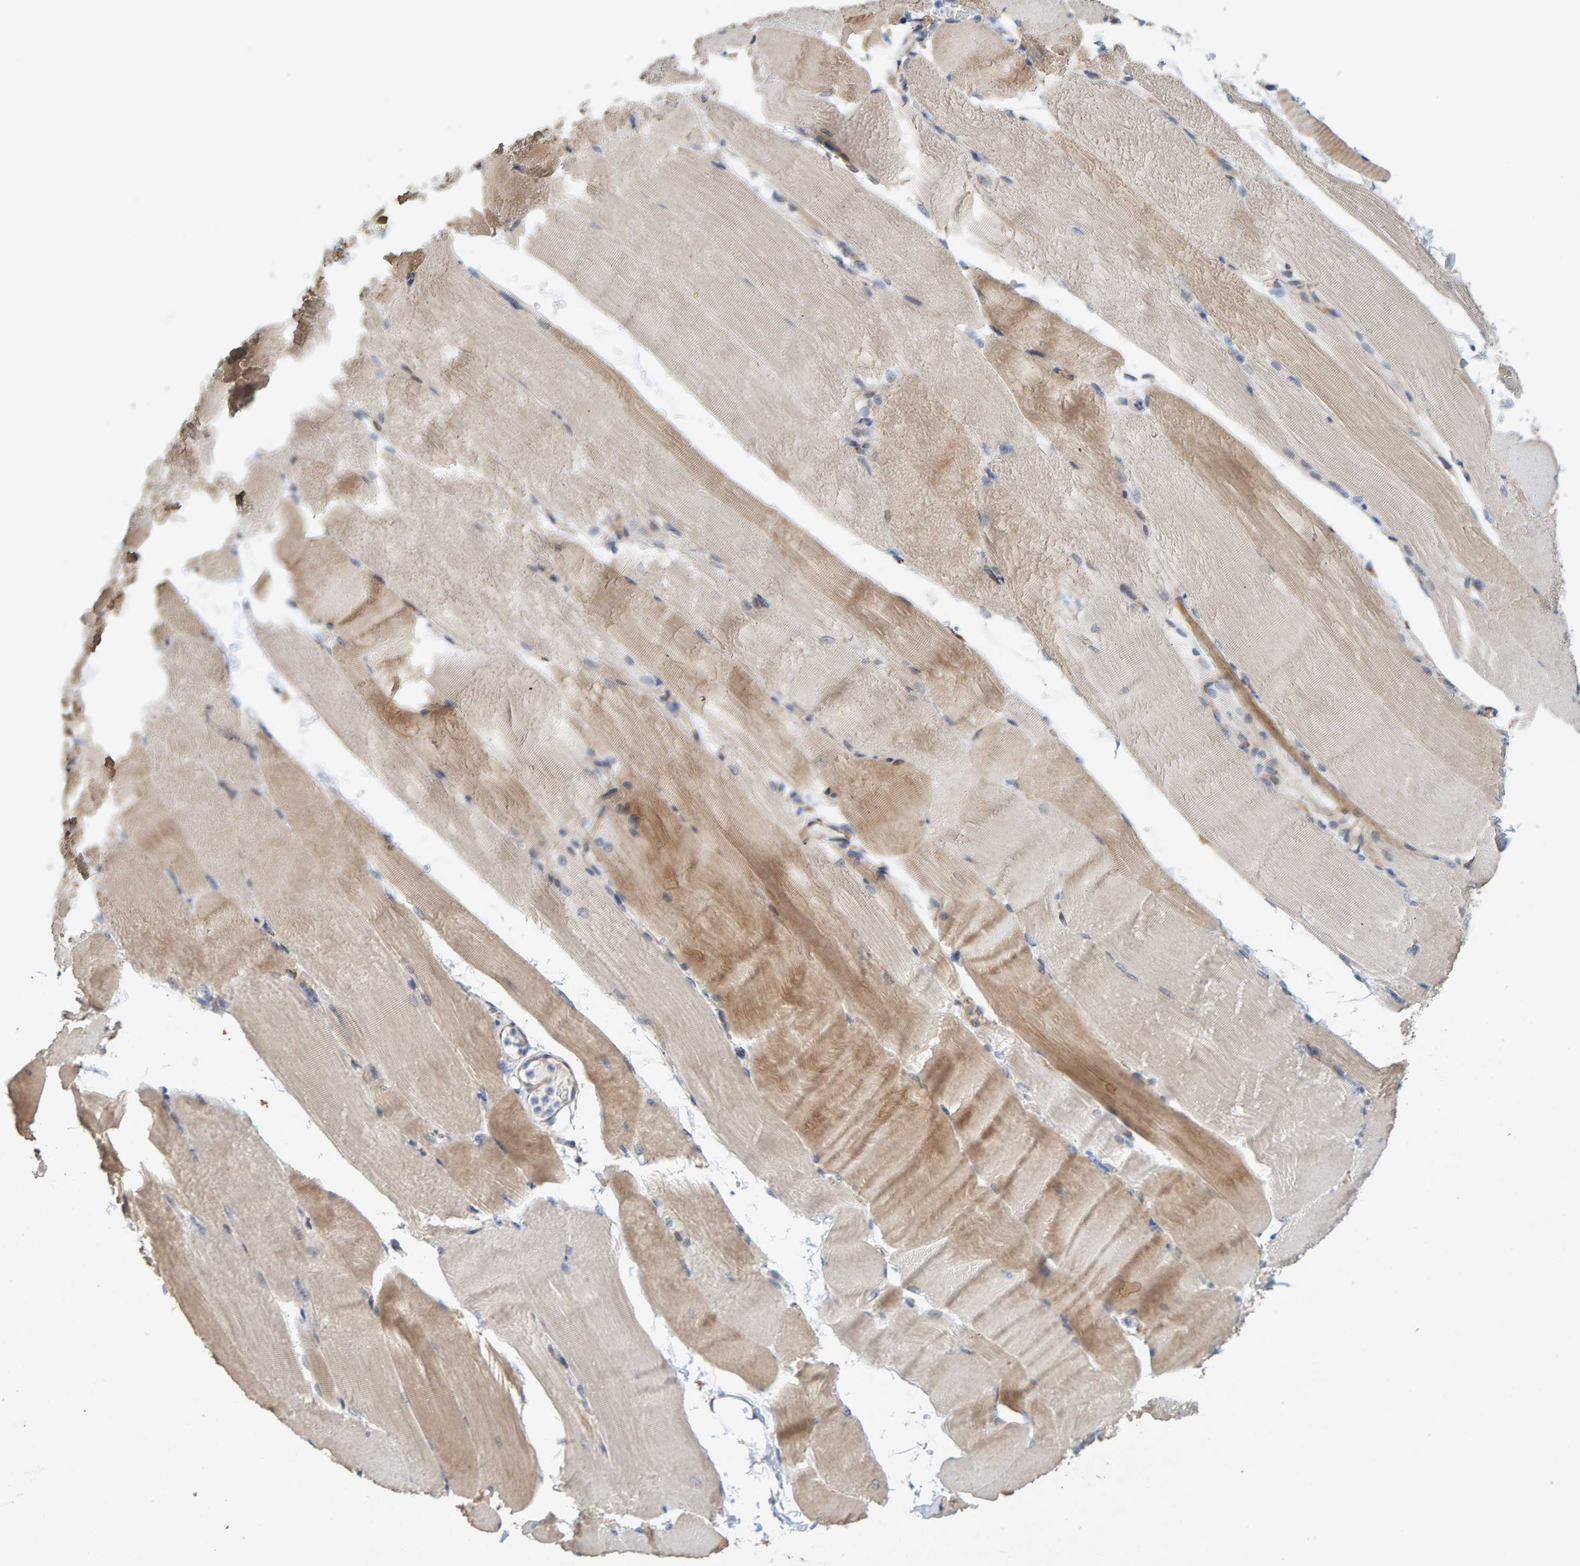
{"staining": {"intensity": "weak", "quantity": "25%-75%", "location": "cytoplasmic/membranous"}, "tissue": "skeletal muscle", "cell_type": "Myocytes", "image_type": "normal", "snomed": [{"axis": "morphology", "description": "Normal tissue, NOS"}, {"axis": "topography", "description": "Skeletal muscle"}, {"axis": "topography", "description": "Parathyroid gland"}], "caption": "Immunohistochemistry image of normal skeletal muscle stained for a protein (brown), which exhibits low levels of weak cytoplasmic/membranous positivity in about 25%-75% of myocytes.", "gene": "MMP16", "patient": {"sex": "female", "age": 37}}